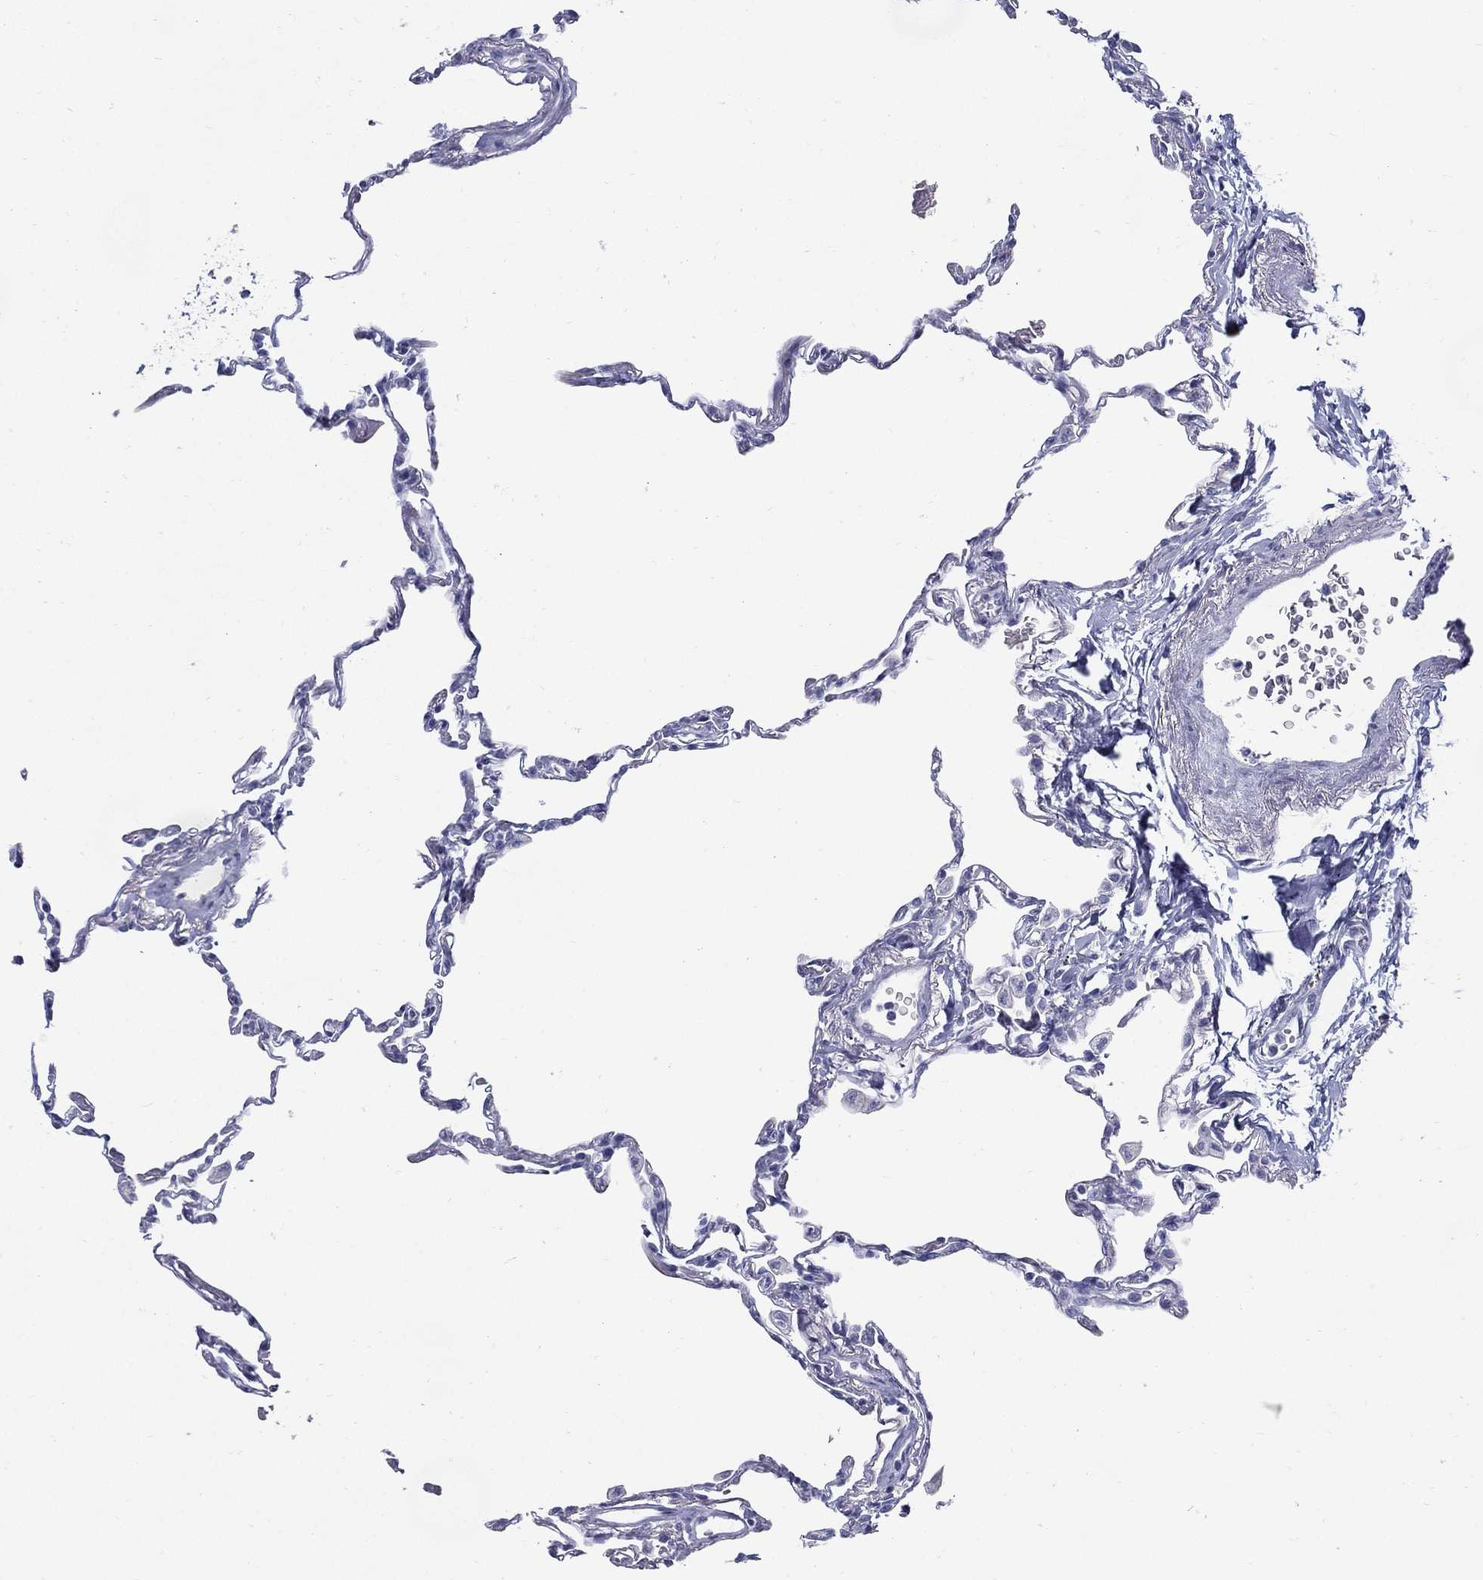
{"staining": {"intensity": "negative", "quantity": "none", "location": "none"}, "tissue": "lung", "cell_type": "Alveolar cells", "image_type": "normal", "snomed": [{"axis": "morphology", "description": "Normal tissue, NOS"}, {"axis": "topography", "description": "Lung"}], "caption": "Immunohistochemistry (IHC) micrograph of benign lung: lung stained with DAB exhibits no significant protein expression in alveolar cells.", "gene": "KIF2C", "patient": {"sex": "female", "age": 57}}